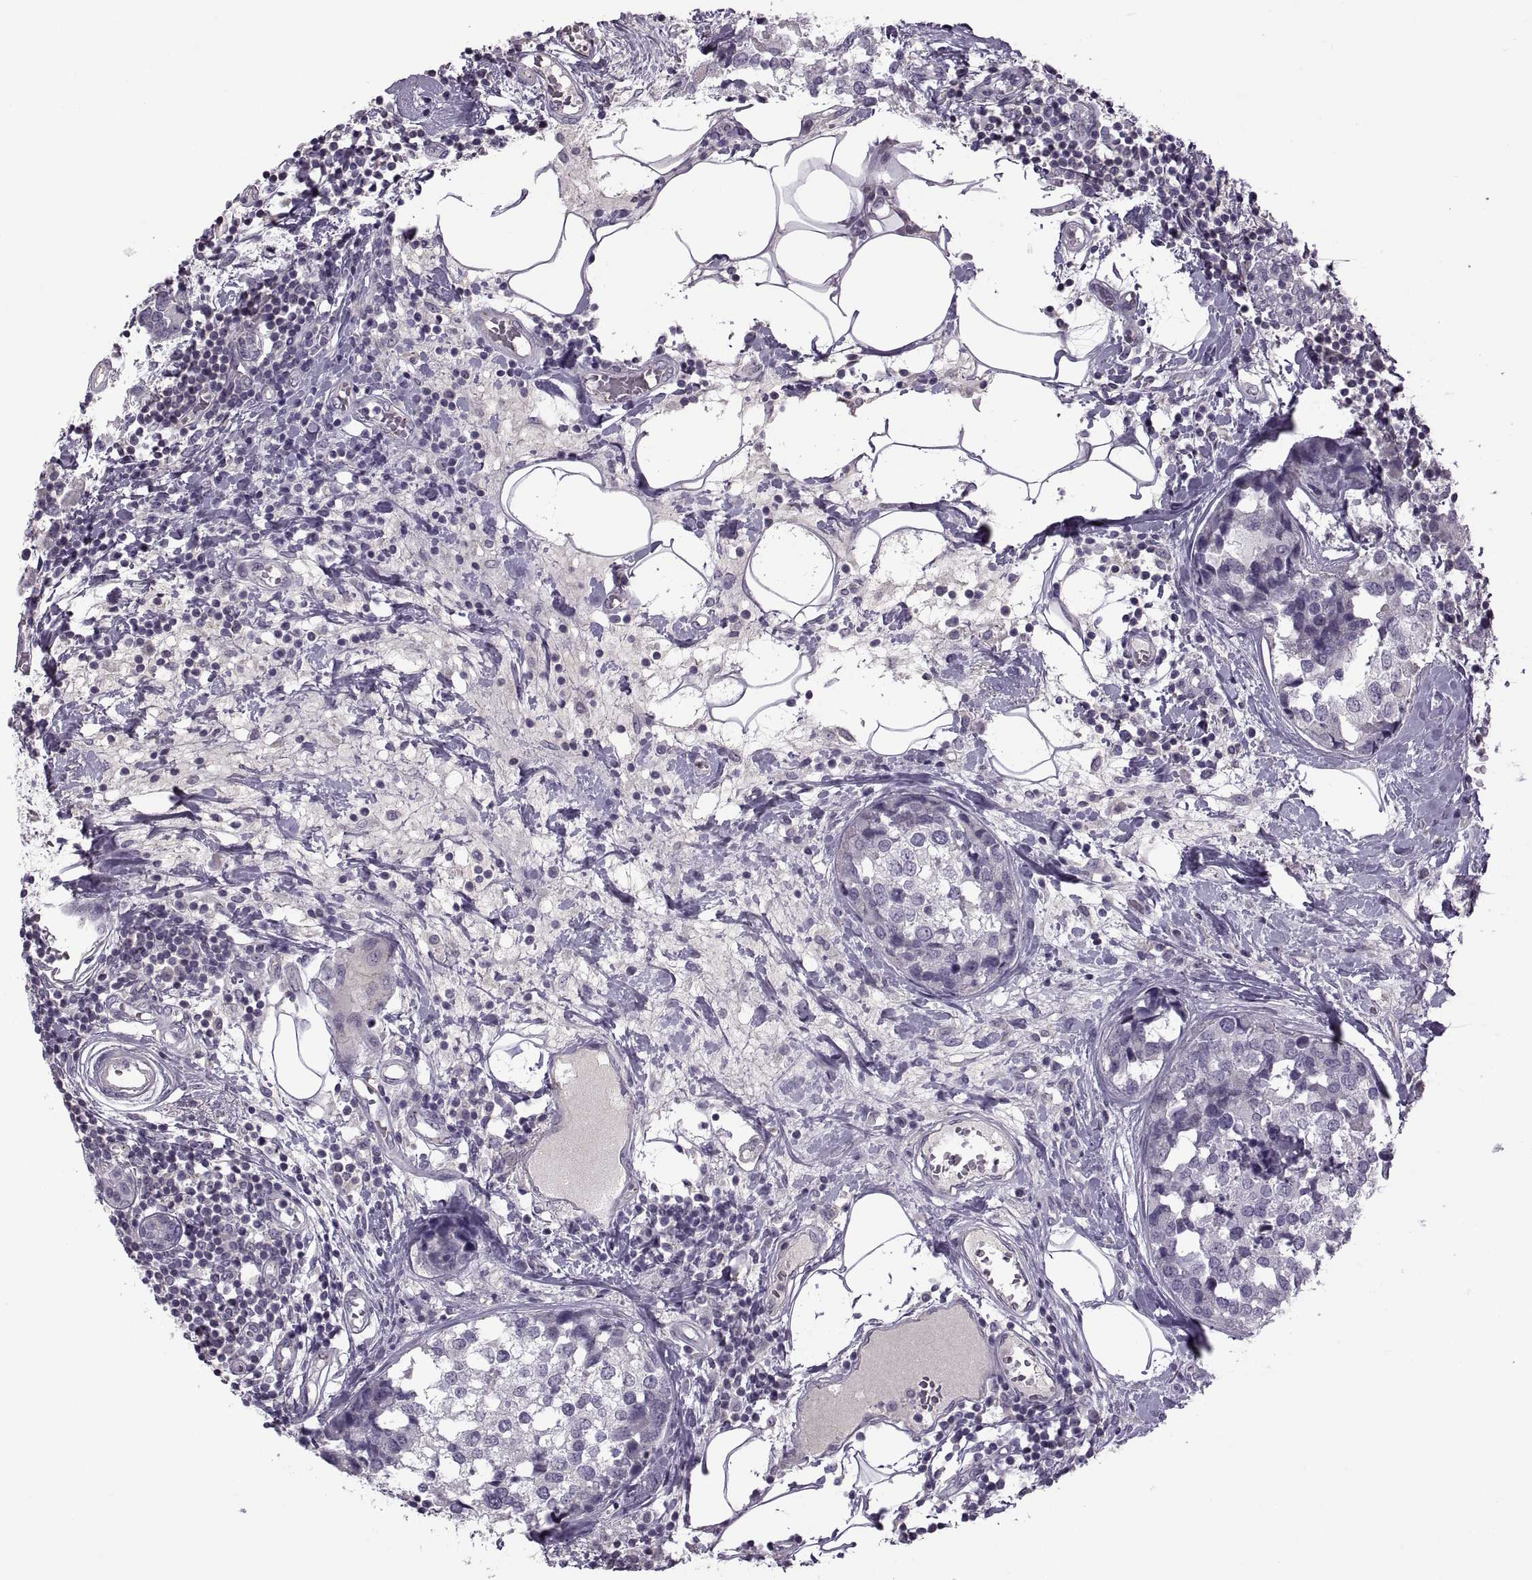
{"staining": {"intensity": "negative", "quantity": "none", "location": "none"}, "tissue": "breast cancer", "cell_type": "Tumor cells", "image_type": "cancer", "snomed": [{"axis": "morphology", "description": "Lobular carcinoma"}, {"axis": "topography", "description": "Breast"}], "caption": "Tumor cells are negative for protein expression in human breast lobular carcinoma.", "gene": "RSPH6A", "patient": {"sex": "female", "age": 59}}